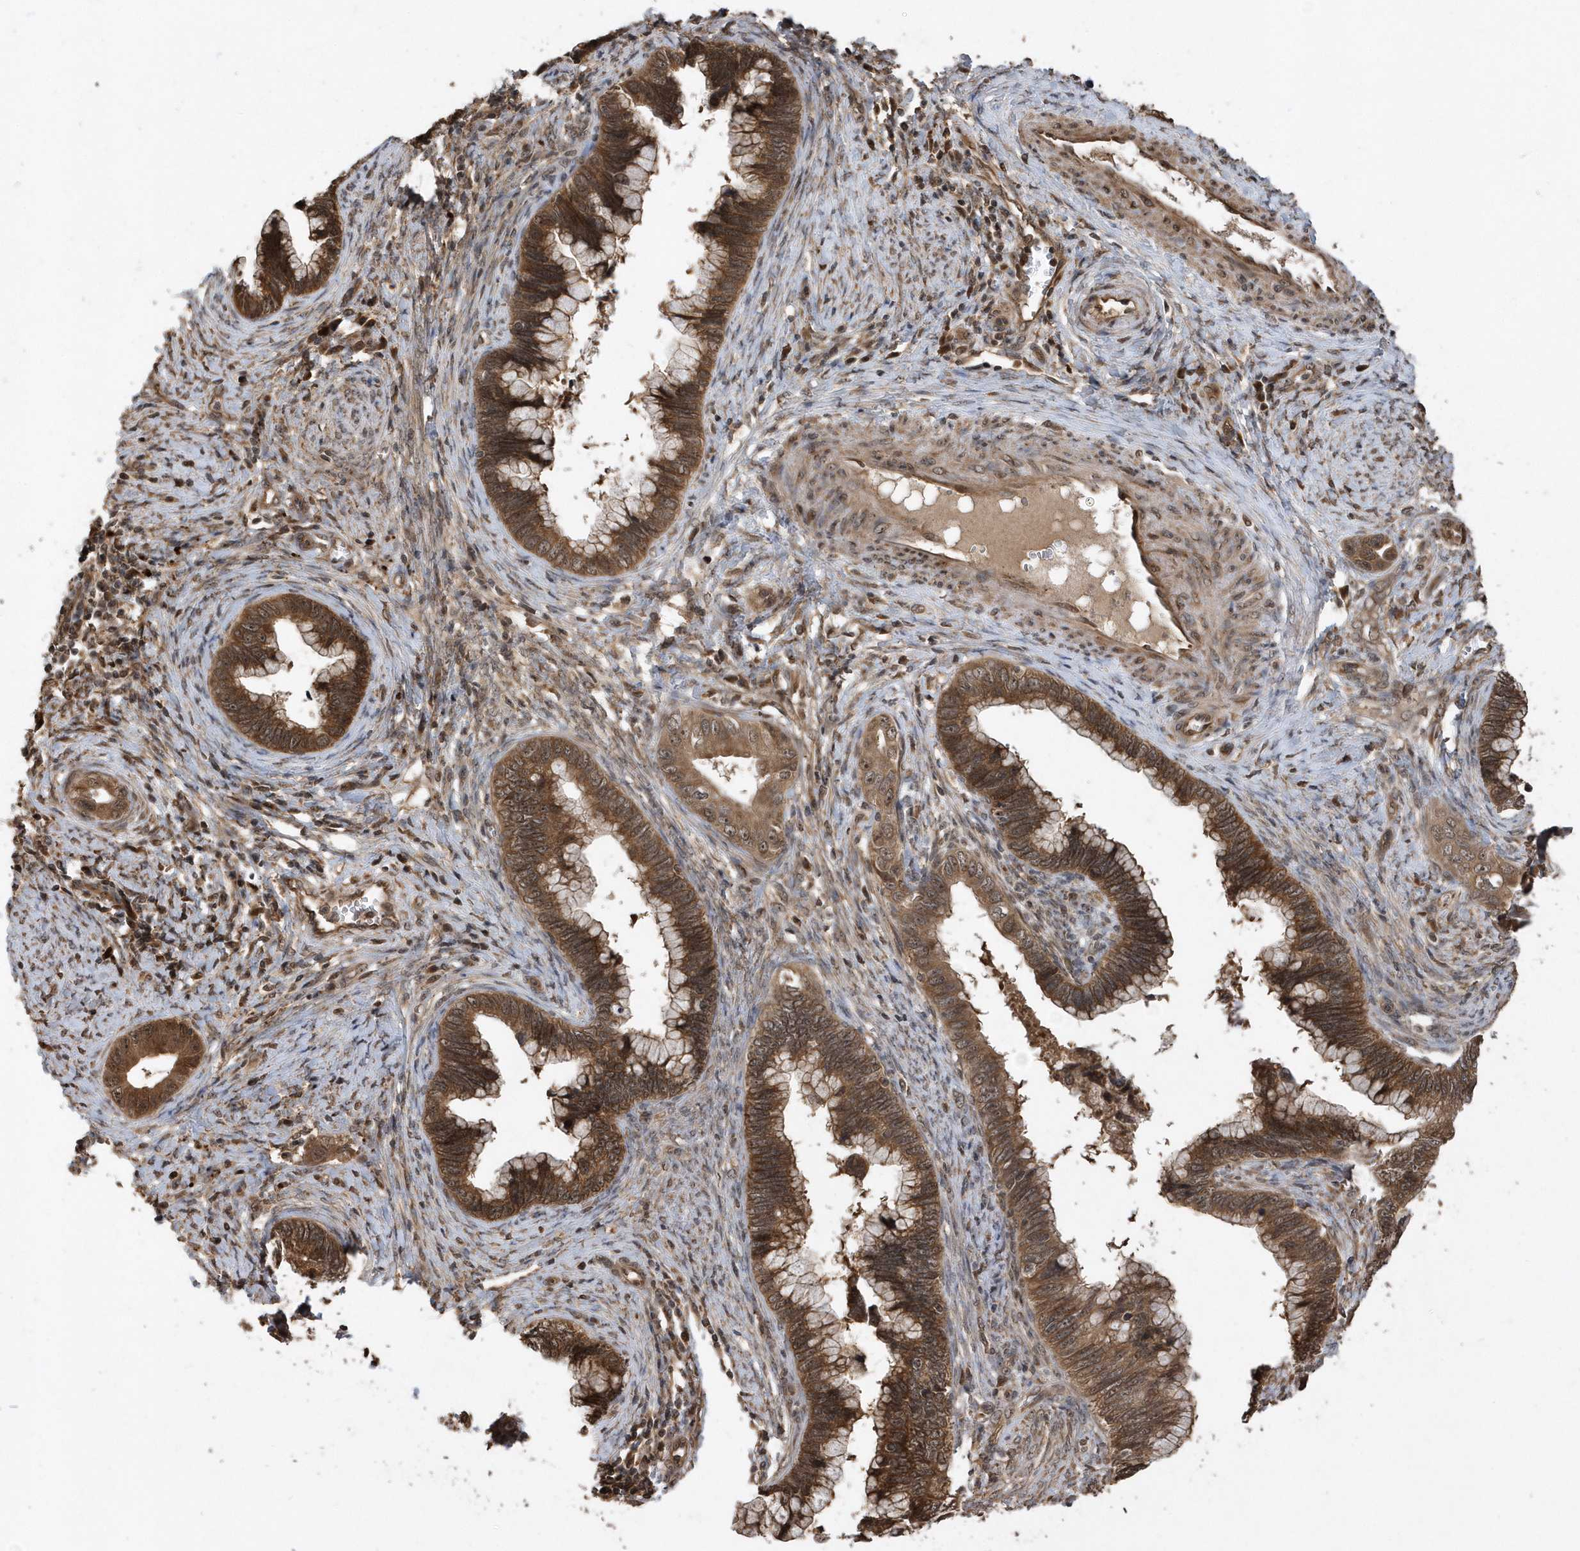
{"staining": {"intensity": "strong", "quantity": ">75%", "location": "cytoplasmic/membranous"}, "tissue": "cervical cancer", "cell_type": "Tumor cells", "image_type": "cancer", "snomed": [{"axis": "morphology", "description": "Adenocarcinoma, NOS"}, {"axis": "topography", "description": "Cervix"}], "caption": "Approximately >75% of tumor cells in adenocarcinoma (cervical) show strong cytoplasmic/membranous protein positivity as visualized by brown immunohistochemical staining.", "gene": "WASHC5", "patient": {"sex": "female", "age": 44}}